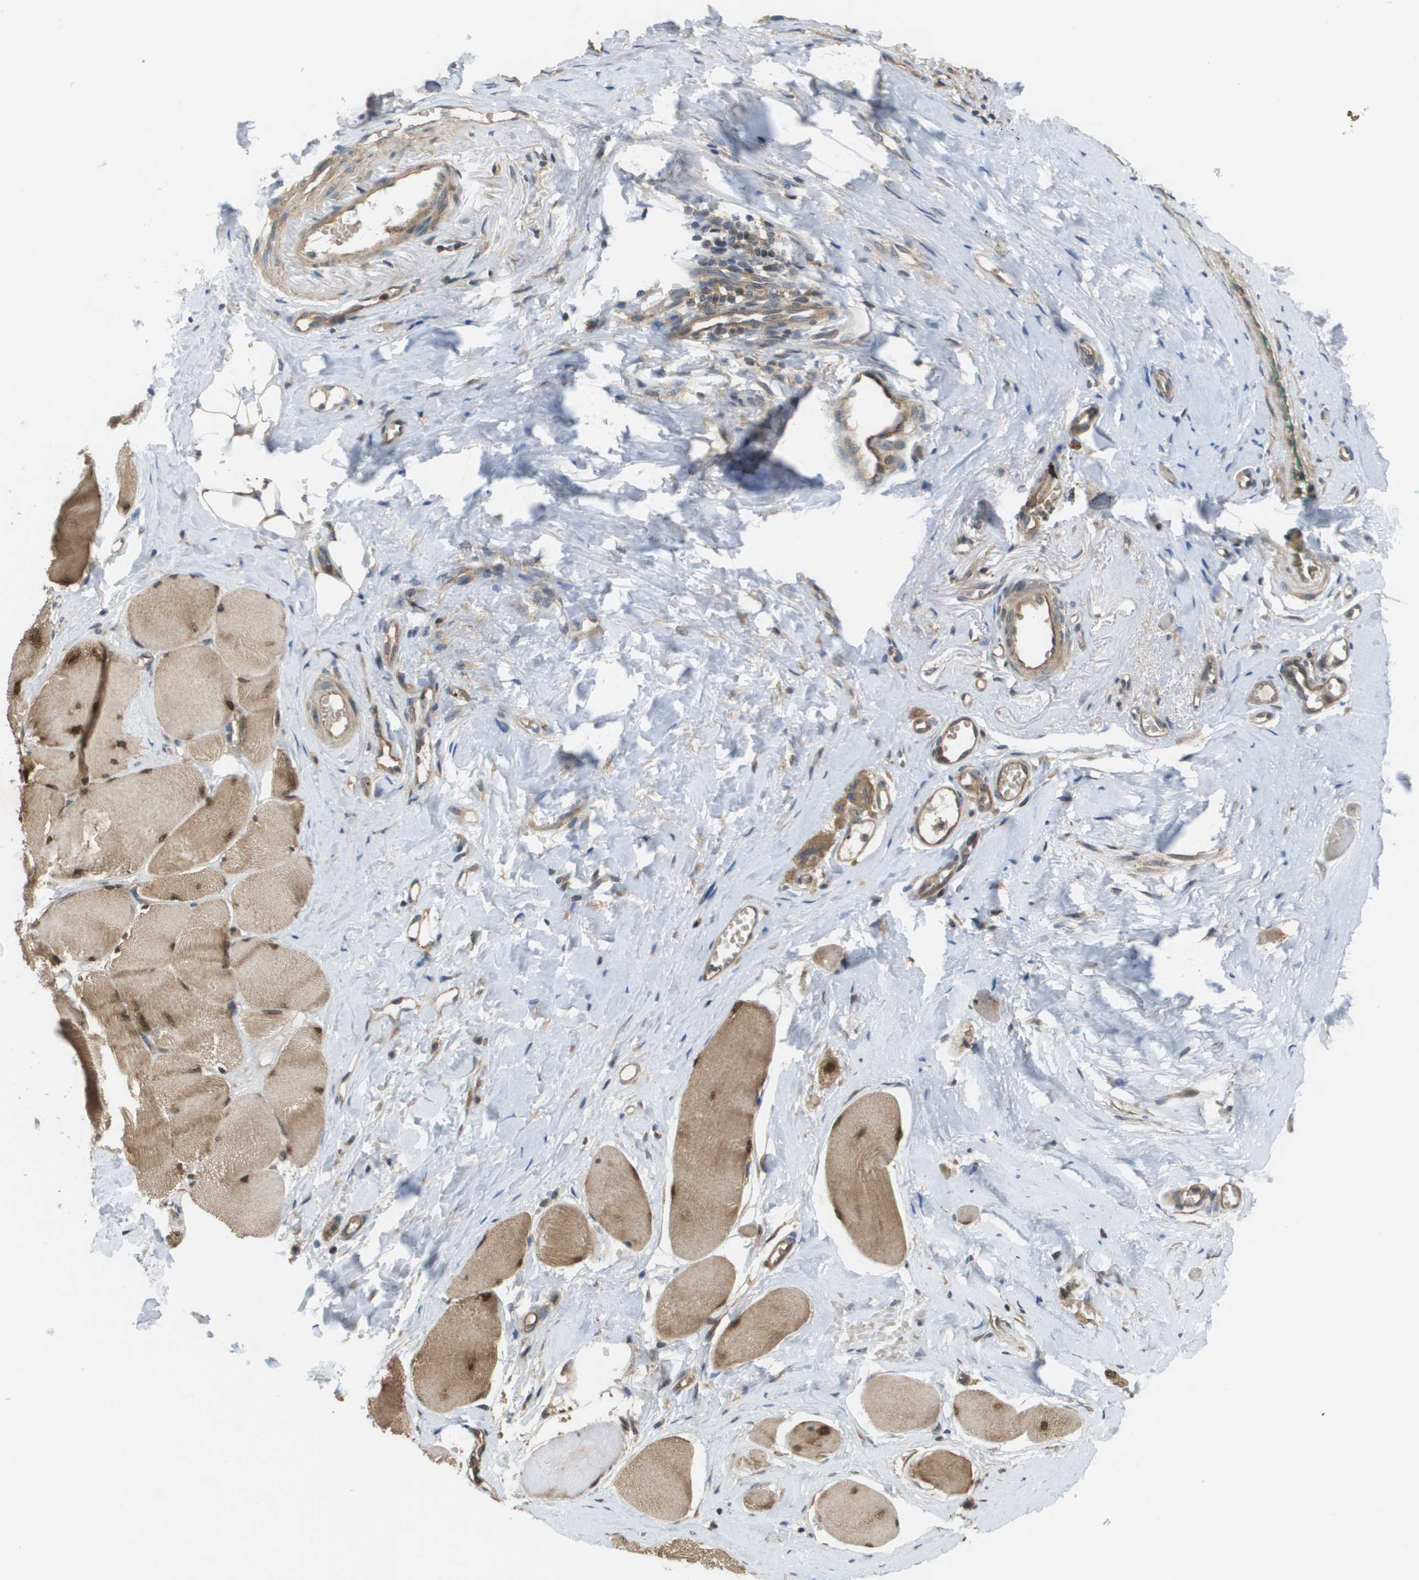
{"staining": {"intensity": "strong", "quantity": ">75%", "location": "cytoplasmic/membranous,nuclear"}, "tissue": "skeletal muscle", "cell_type": "Myocytes", "image_type": "normal", "snomed": [{"axis": "morphology", "description": "Normal tissue, NOS"}, {"axis": "morphology", "description": "Squamous cell carcinoma, NOS"}, {"axis": "topography", "description": "Skeletal muscle"}], "caption": "An image of skeletal muscle stained for a protein shows strong cytoplasmic/membranous,nuclear brown staining in myocytes.", "gene": "RBM38", "patient": {"sex": "male", "age": 51}}